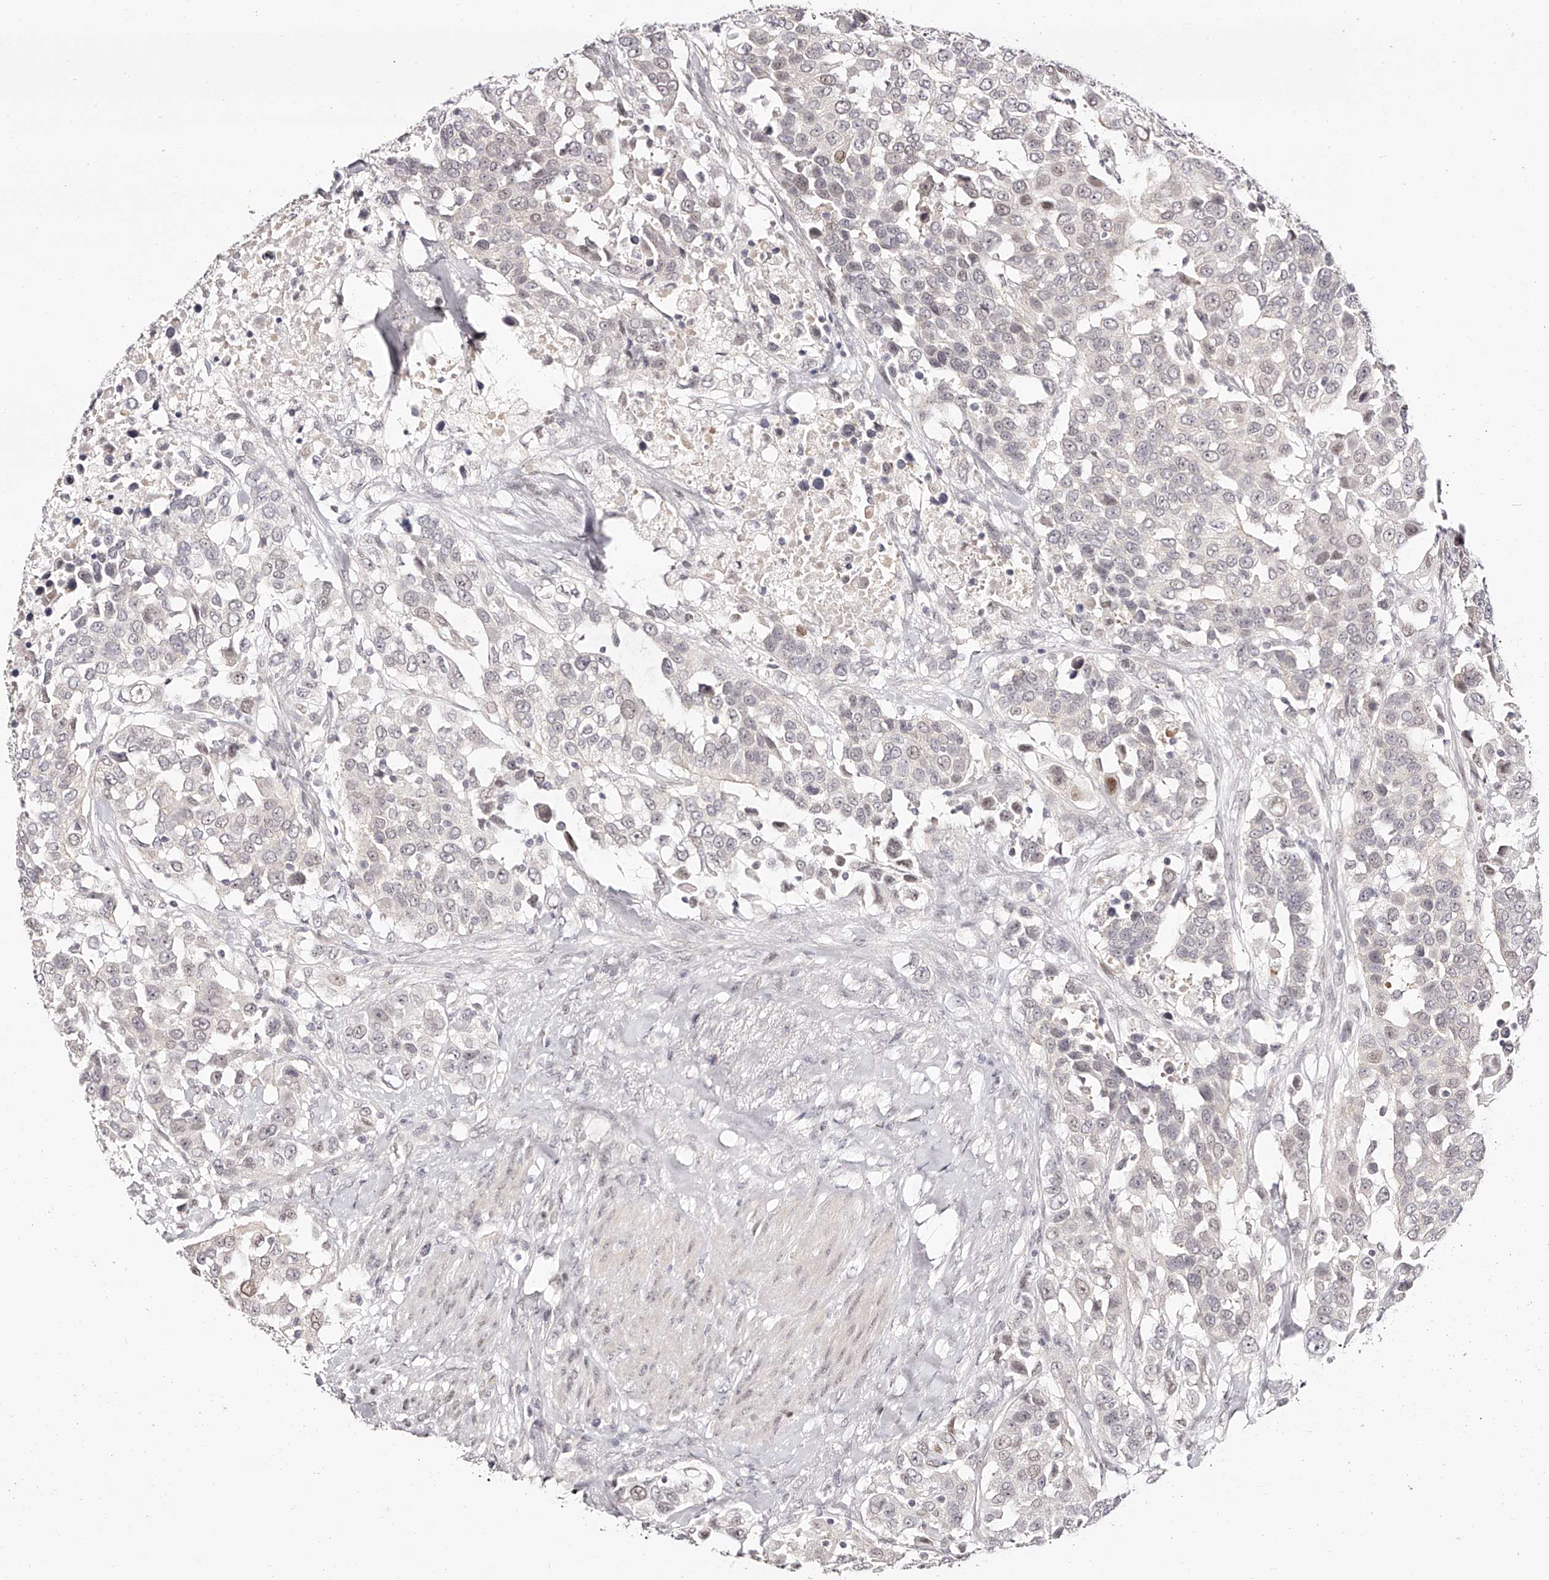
{"staining": {"intensity": "weak", "quantity": "<25%", "location": "nuclear"}, "tissue": "urothelial cancer", "cell_type": "Tumor cells", "image_type": "cancer", "snomed": [{"axis": "morphology", "description": "Urothelial carcinoma, High grade"}, {"axis": "topography", "description": "Urinary bladder"}], "caption": "There is no significant positivity in tumor cells of urothelial cancer.", "gene": "USF3", "patient": {"sex": "female", "age": 80}}